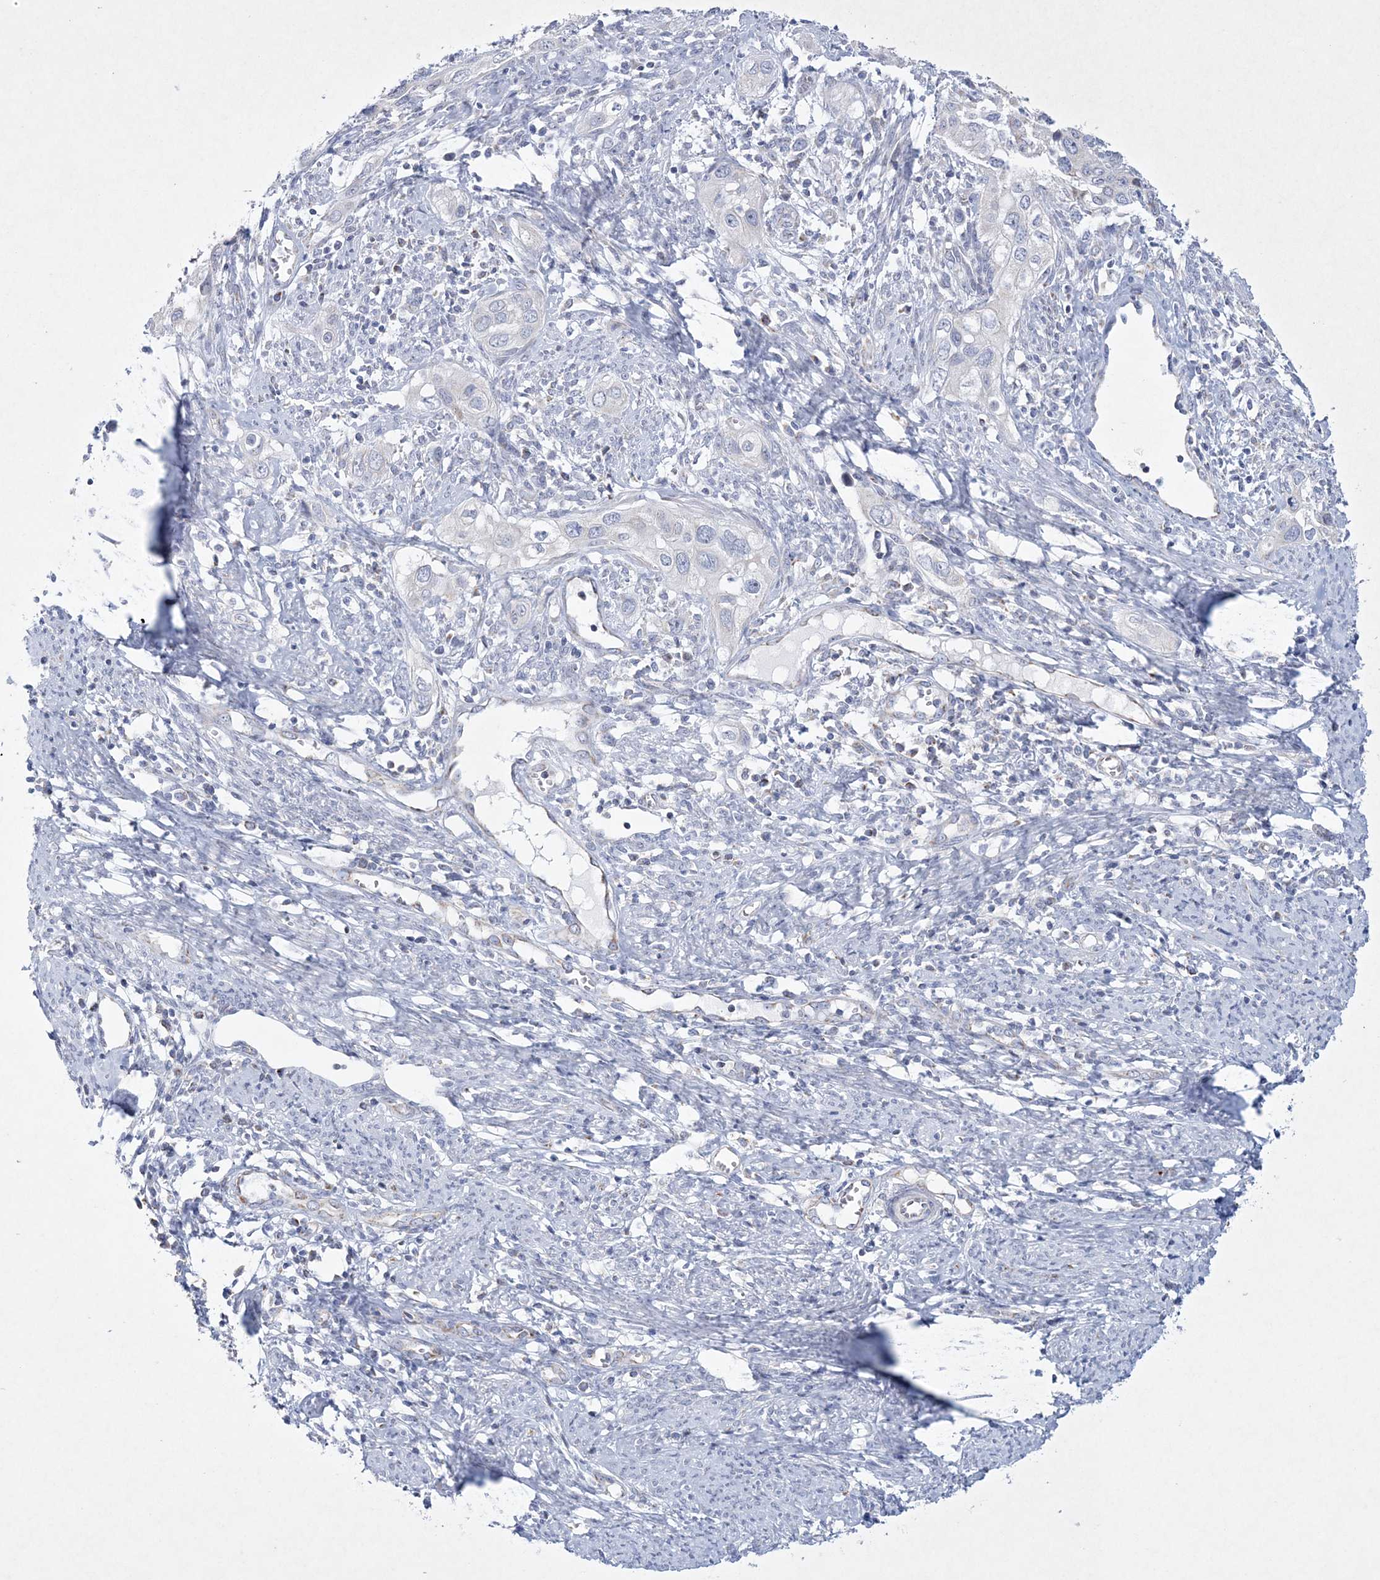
{"staining": {"intensity": "negative", "quantity": "none", "location": "none"}, "tissue": "cervical cancer", "cell_type": "Tumor cells", "image_type": "cancer", "snomed": [{"axis": "morphology", "description": "Squamous cell carcinoma, NOS"}, {"axis": "topography", "description": "Cervix"}], "caption": "Human cervical cancer stained for a protein using immunohistochemistry demonstrates no staining in tumor cells.", "gene": "CES4A", "patient": {"sex": "female", "age": 34}}